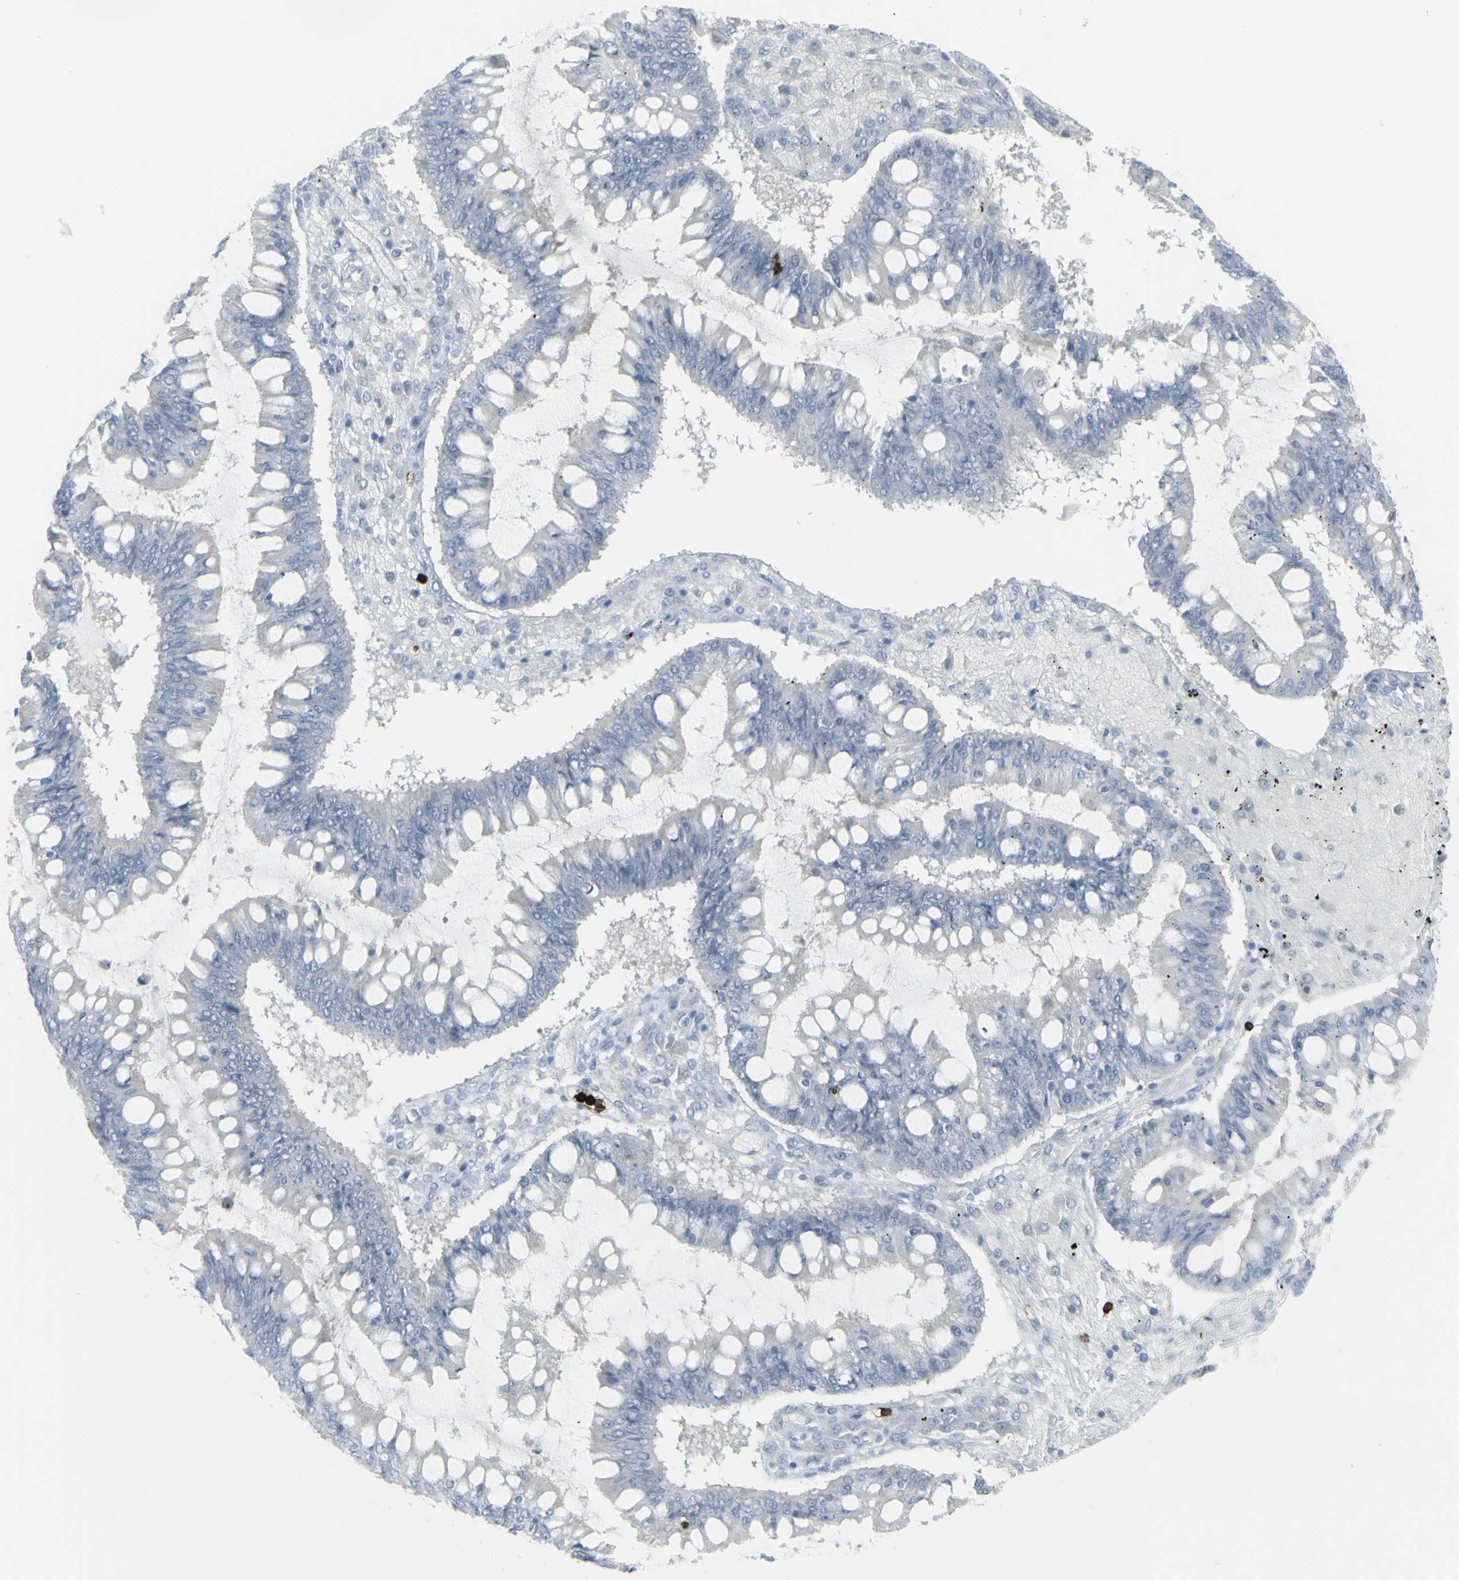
{"staining": {"intensity": "negative", "quantity": "none", "location": "none"}, "tissue": "ovarian cancer", "cell_type": "Tumor cells", "image_type": "cancer", "snomed": [{"axis": "morphology", "description": "Cystadenocarcinoma, mucinous, NOS"}, {"axis": "topography", "description": "Ovary"}], "caption": "Immunohistochemical staining of human ovarian cancer (mucinous cystadenocarcinoma) exhibits no significant staining in tumor cells.", "gene": "CD247", "patient": {"sex": "female", "age": 73}}